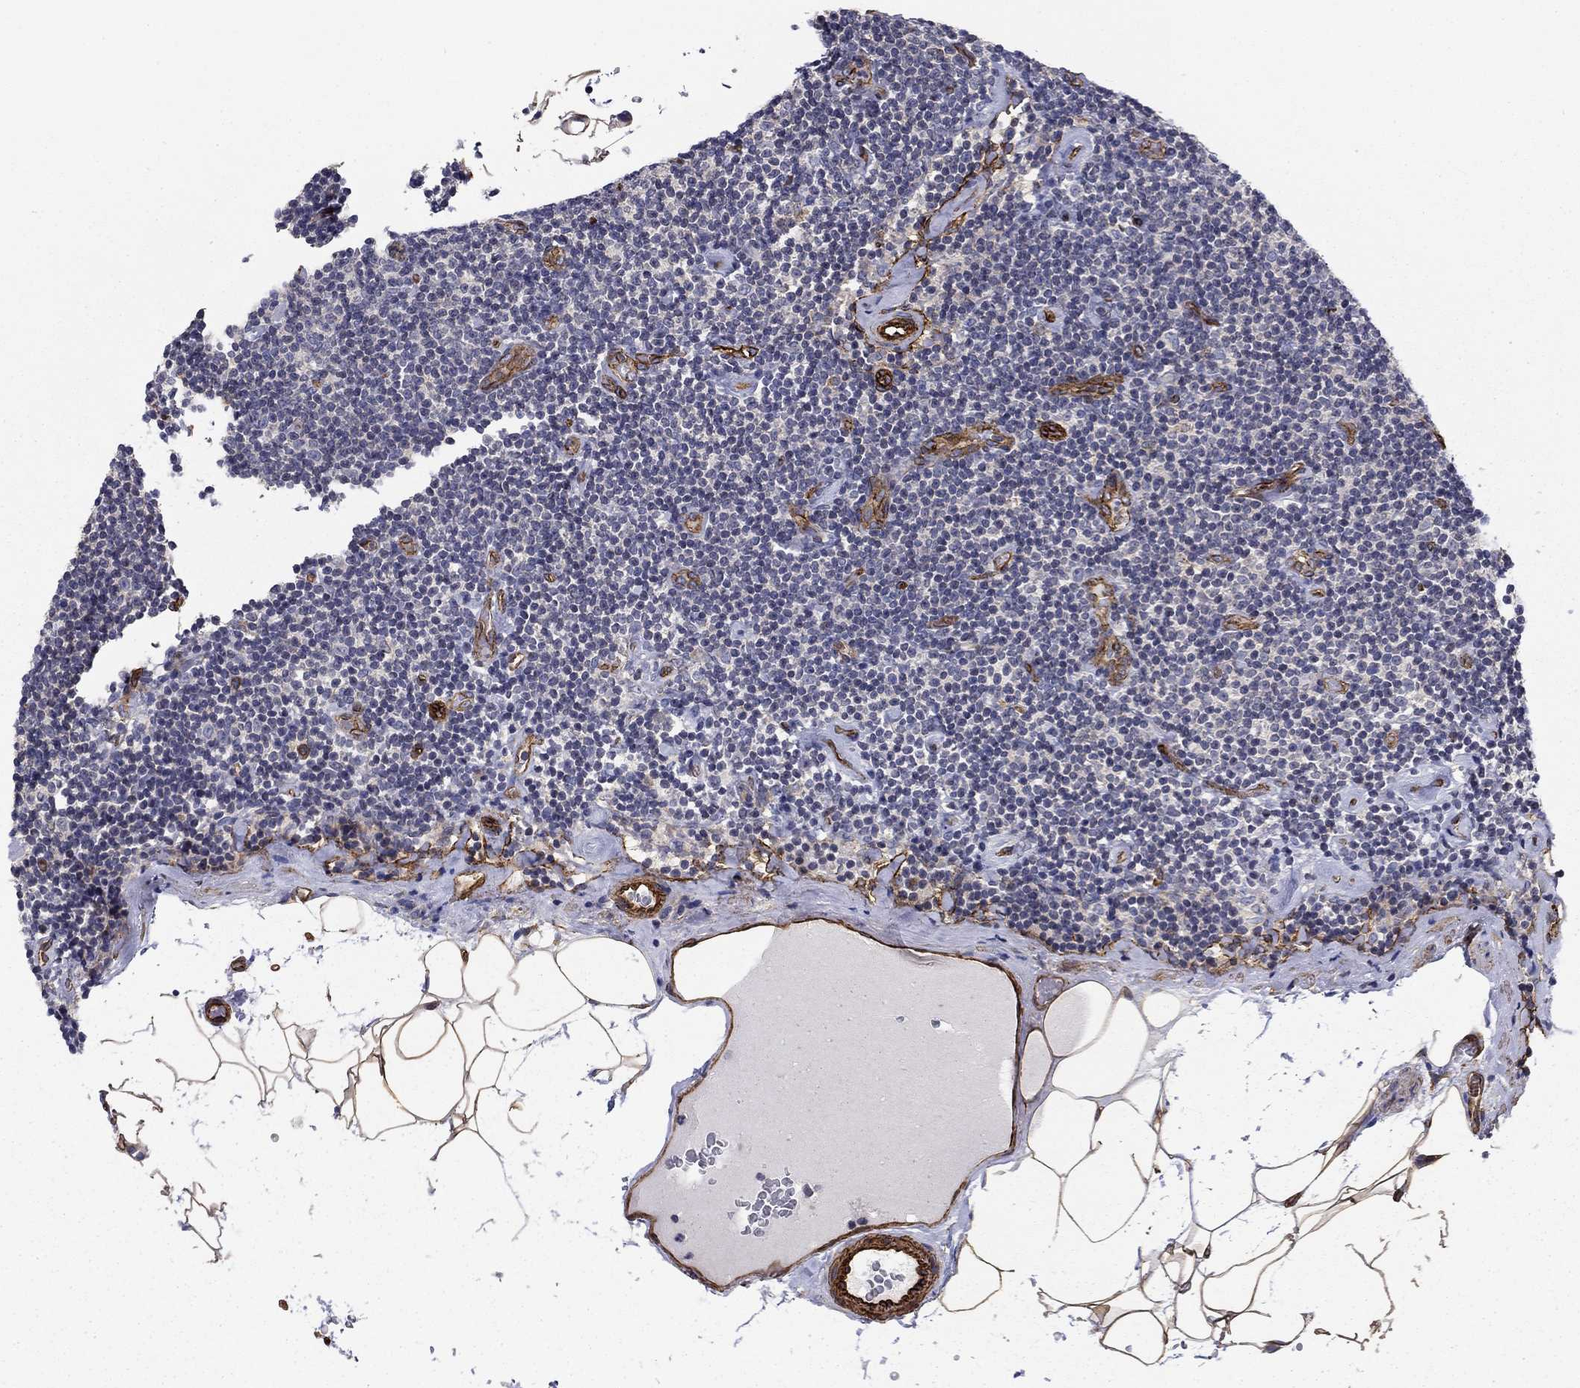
{"staining": {"intensity": "negative", "quantity": "none", "location": "none"}, "tissue": "lymphoma", "cell_type": "Tumor cells", "image_type": "cancer", "snomed": [{"axis": "morphology", "description": "Malignant lymphoma, non-Hodgkin's type, Low grade"}, {"axis": "topography", "description": "Lymph node"}], "caption": "There is no significant staining in tumor cells of low-grade malignant lymphoma, non-Hodgkin's type.", "gene": "SYNC", "patient": {"sex": "male", "age": 81}}